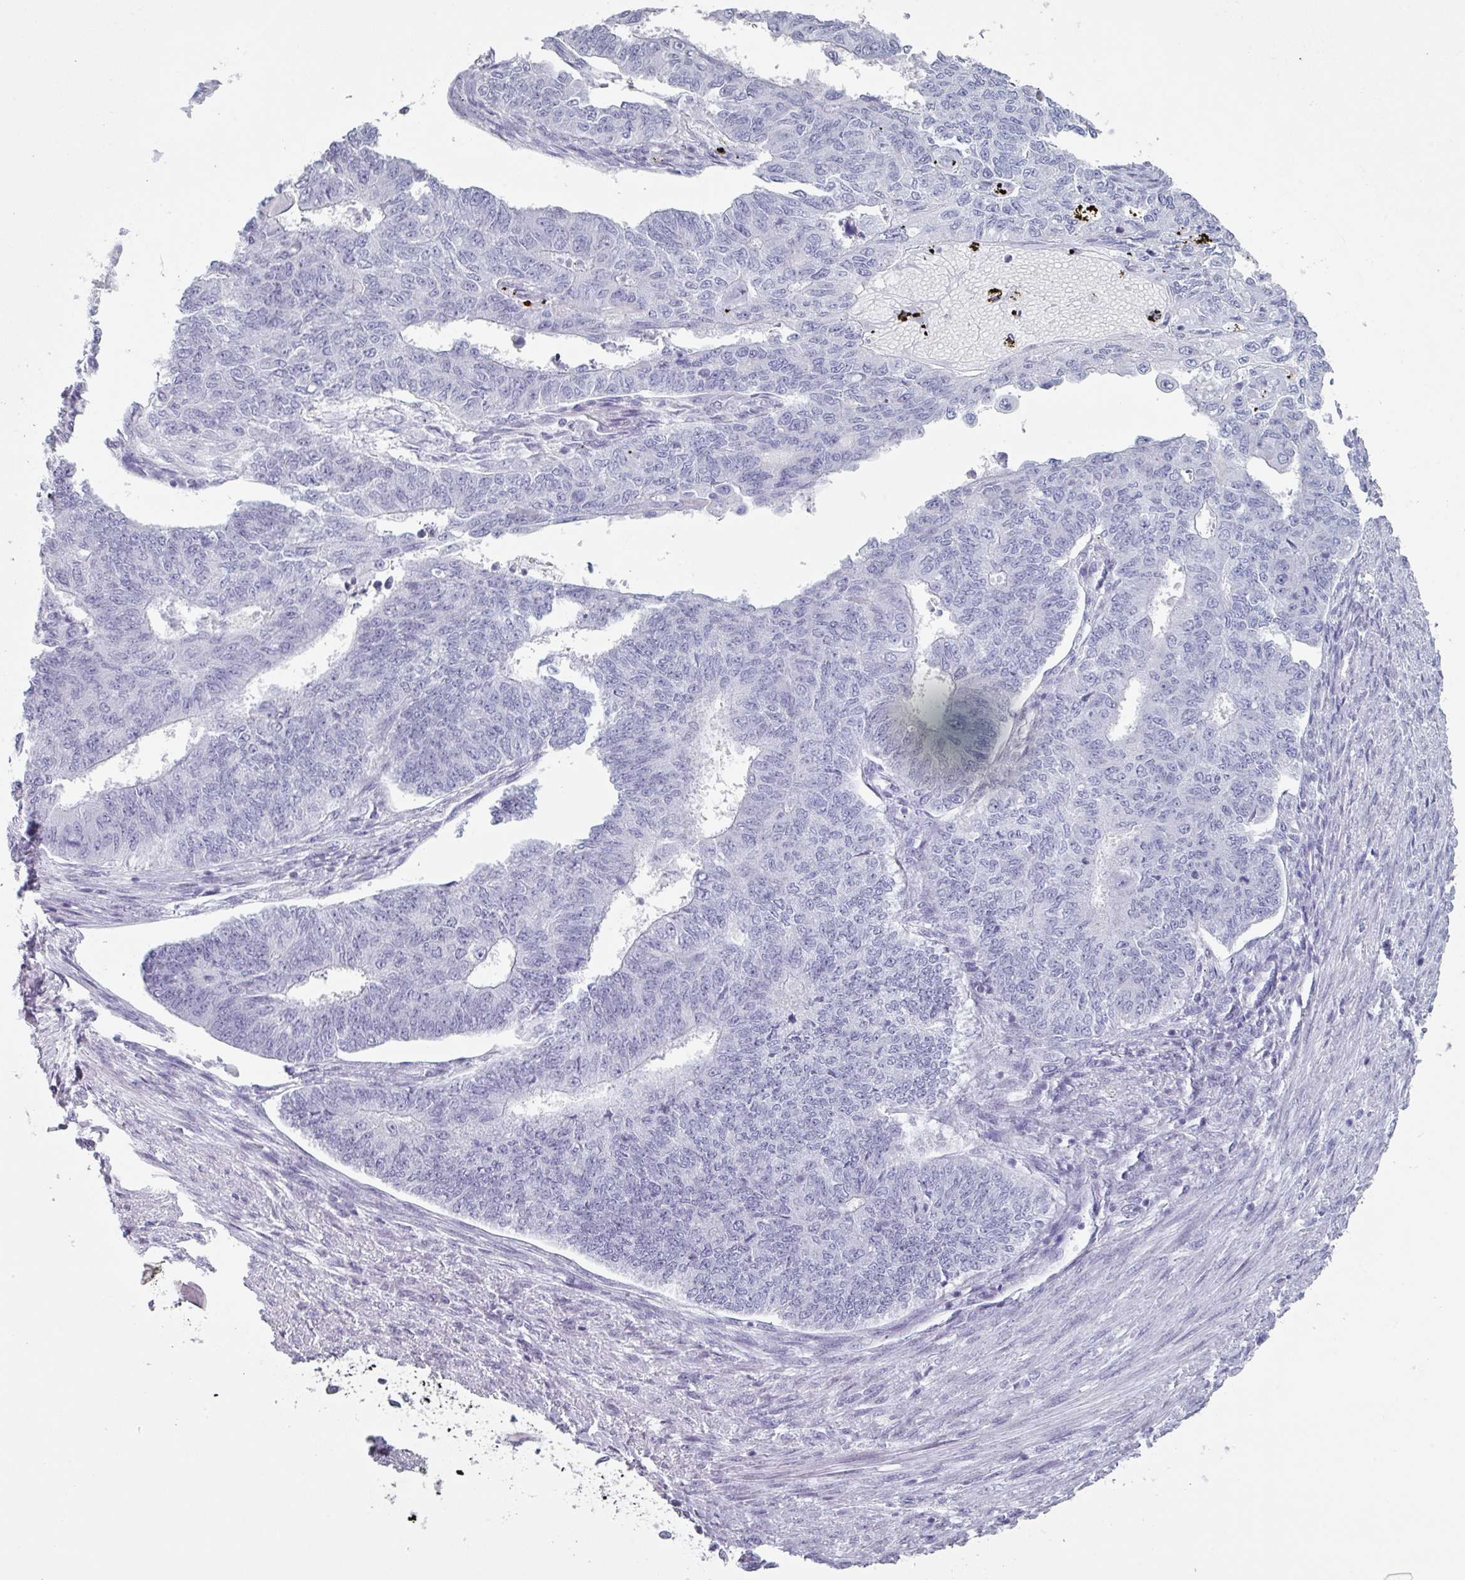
{"staining": {"intensity": "negative", "quantity": "none", "location": "none"}, "tissue": "endometrial cancer", "cell_type": "Tumor cells", "image_type": "cancer", "snomed": [{"axis": "morphology", "description": "Adenocarcinoma, NOS"}, {"axis": "topography", "description": "Endometrium"}], "caption": "Protein analysis of endometrial cancer (adenocarcinoma) shows no significant expression in tumor cells. The staining was performed using DAB to visualize the protein expression in brown, while the nuclei were stained in blue with hematoxylin (Magnification: 20x).", "gene": "SLC35G2", "patient": {"sex": "female", "age": 32}}